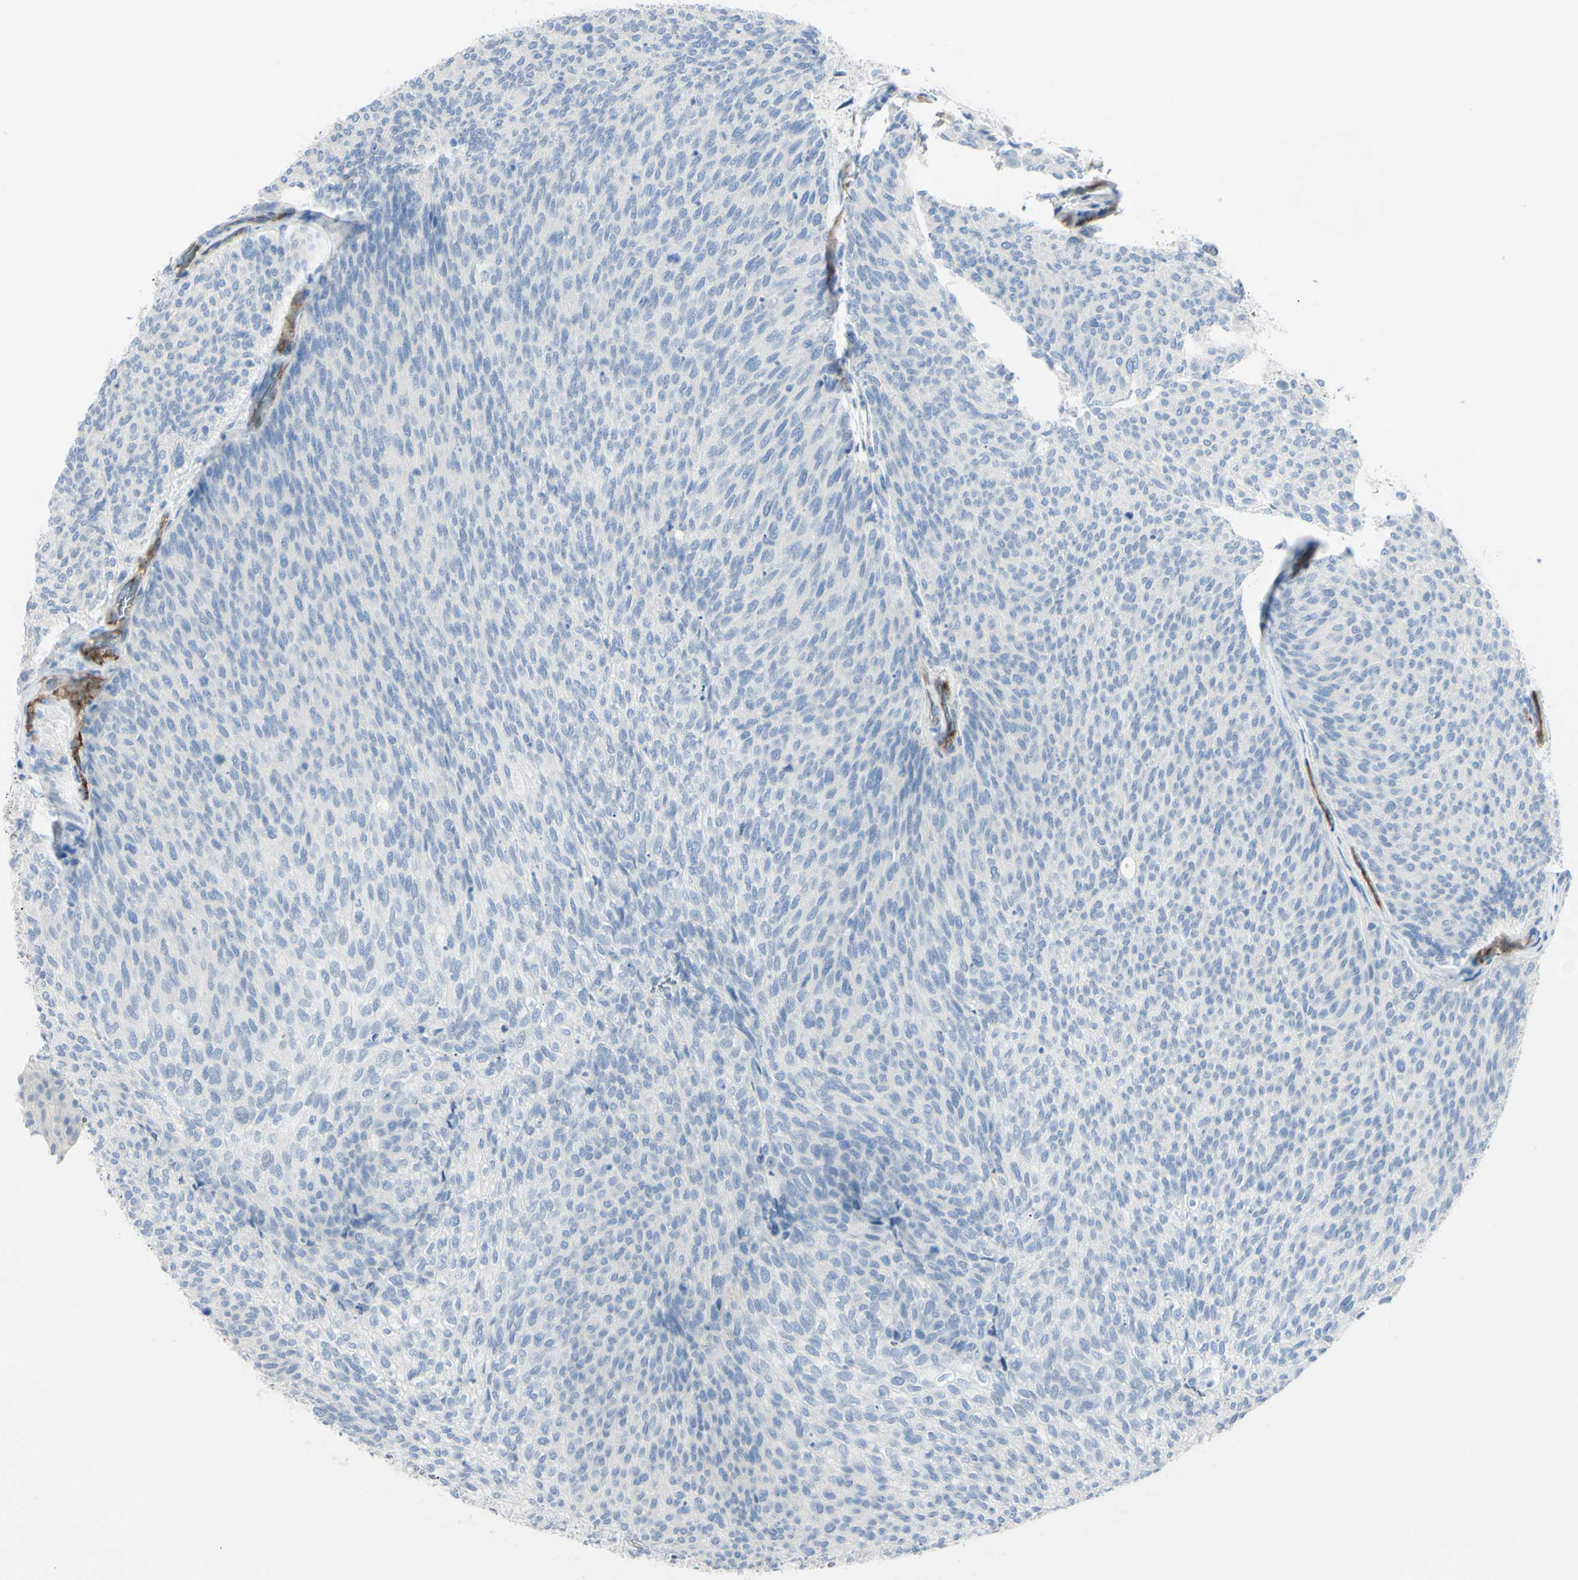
{"staining": {"intensity": "negative", "quantity": "none", "location": "none"}, "tissue": "urothelial cancer", "cell_type": "Tumor cells", "image_type": "cancer", "snomed": [{"axis": "morphology", "description": "Urothelial carcinoma, Low grade"}, {"axis": "topography", "description": "Urinary bladder"}], "caption": "An immunohistochemistry image of low-grade urothelial carcinoma is shown. There is no staining in tumor cells of low-grade urothelial carcinoma. (Brightfield microscopy of DAB (3,3'-diaminobenzidine) immunohistochemistry at high magnification).", "gene": "FOLH1", "patient": {"sex": "female", "age": 79}}